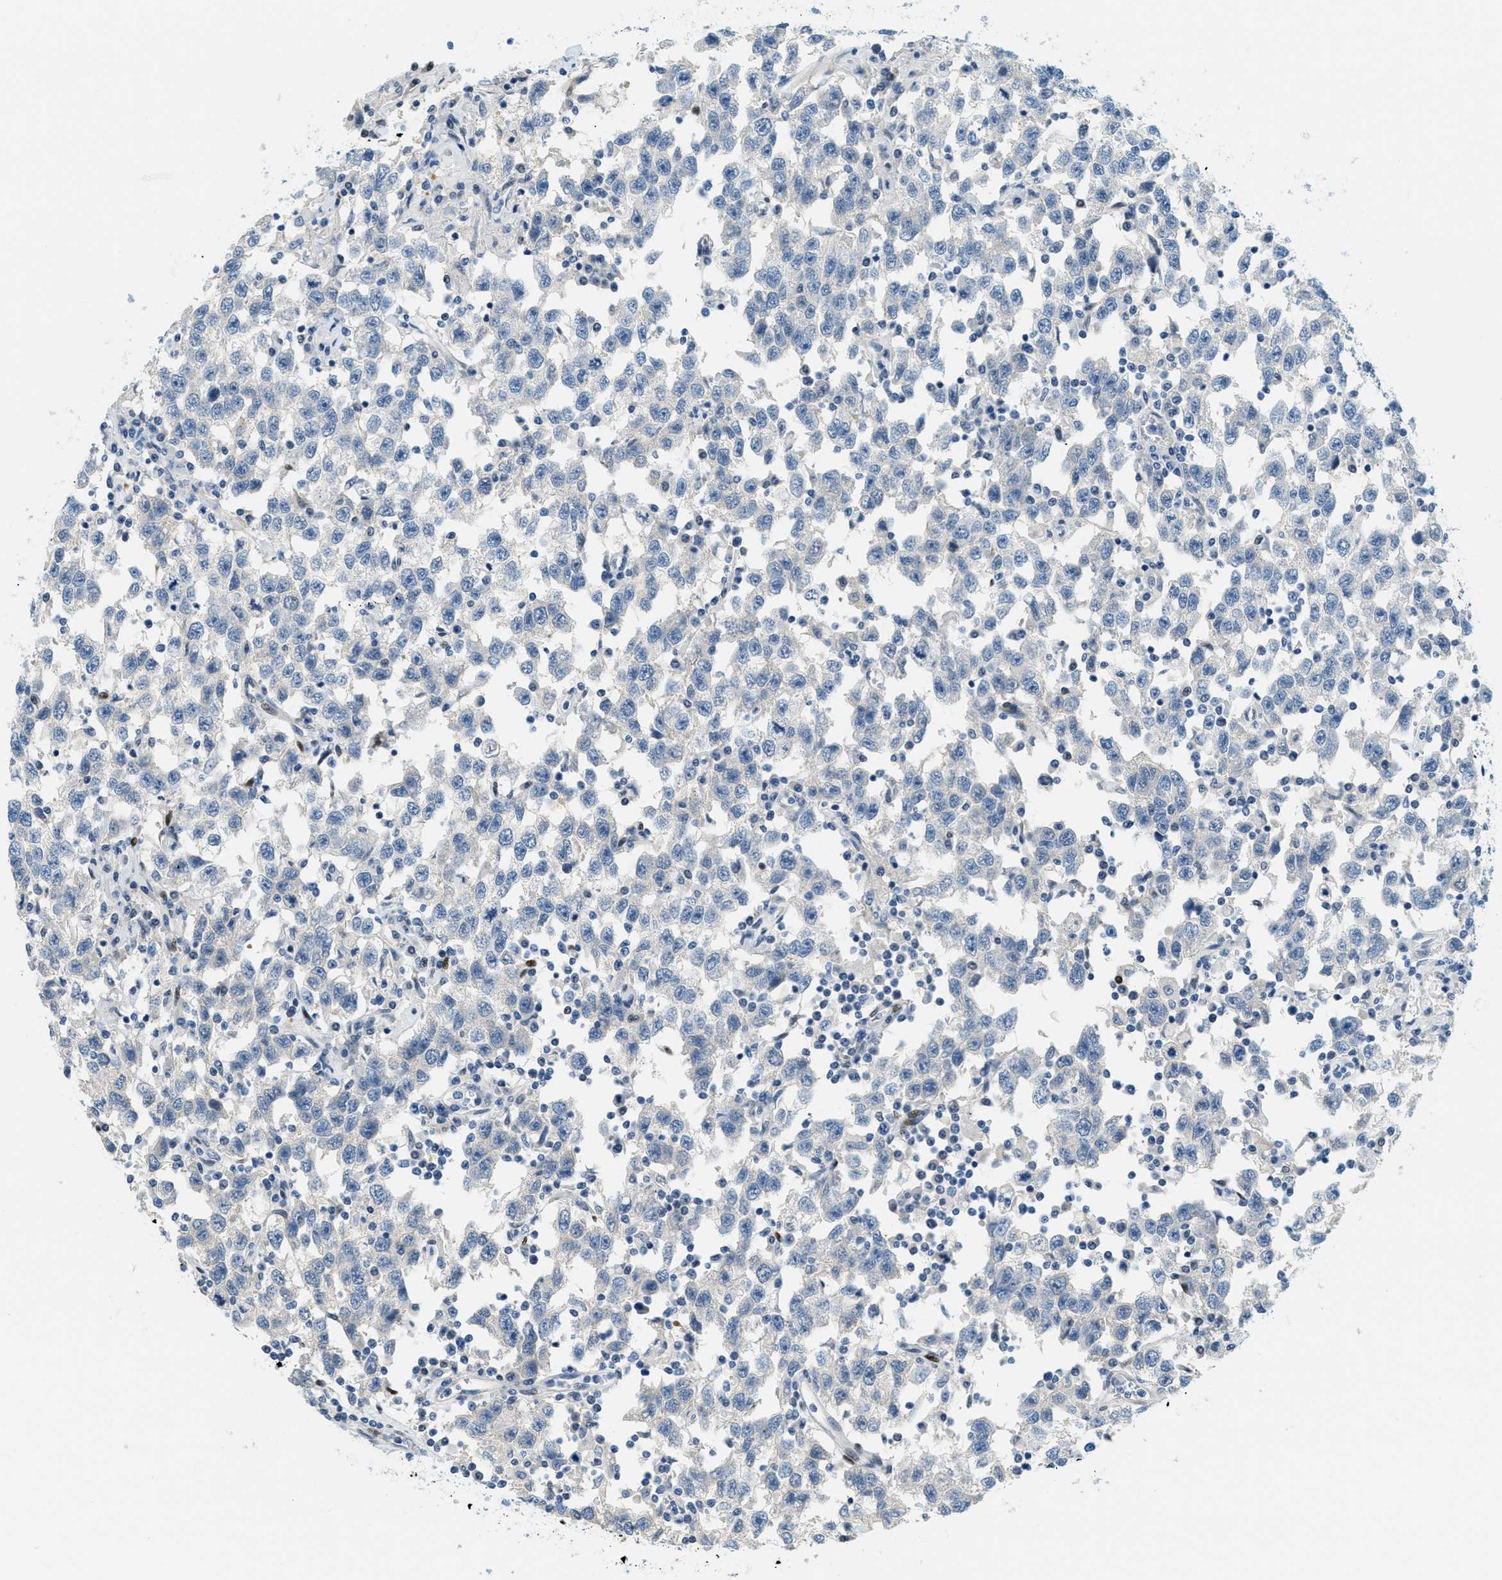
{"staining": {"intensity": "negative", "quantity": "none", "location": "none"}, "tissue": "testis cancer", "cell_type": "Tumor cells", "image_type": "cancer", "snomed": [{"axis": "morphology", "description": "Seminoma, NOS"}, {"axis": "topography", "description": "Testis"}], "caption": "Immunohistochemistry of testis cancer (seminoma) demonstrates no positivity in tumor cells.", "gene": "CYP4X1", "patient": {"sex": "male", "age": 41}}